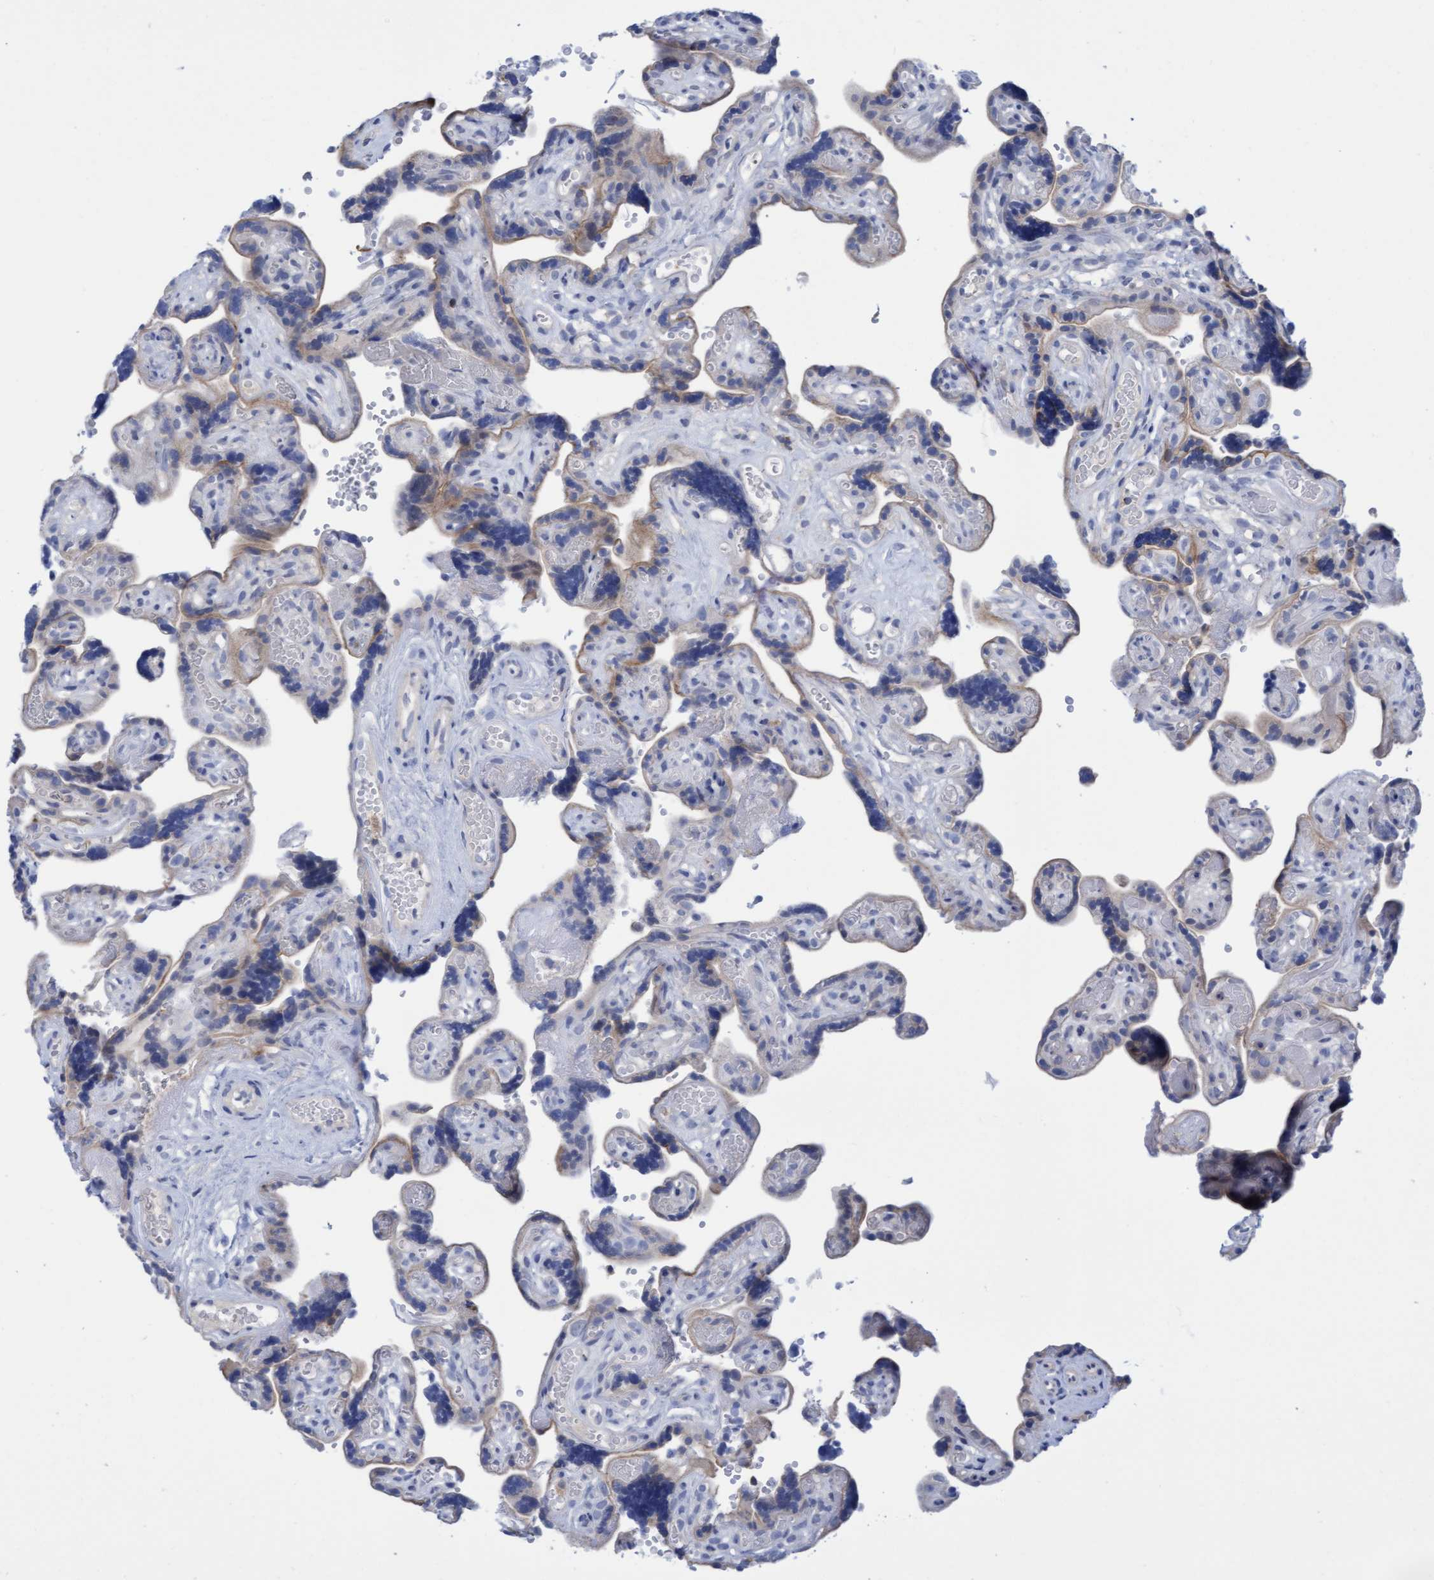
{"staining": {"intensity": "moderate", "quantity": ">75%", "location": "cytoplasmic/membranous"}, "tissue": "placenta", "cell_type": "Decidual cells", "image_type": "normal", "snomed": [{"axis": "morphology", "description": "Normal tissue, NOS"}, {"axis": "topography", "description": "Placenta"}], "caption": "Normal placenta demonstrates moderate cytoplasmic/membranous positivity in approximately >75% of decidual cells, visualized by immunohistochemistry.", "gene": "FNBP1", "patient": {"sex": "female", "age": 30}}